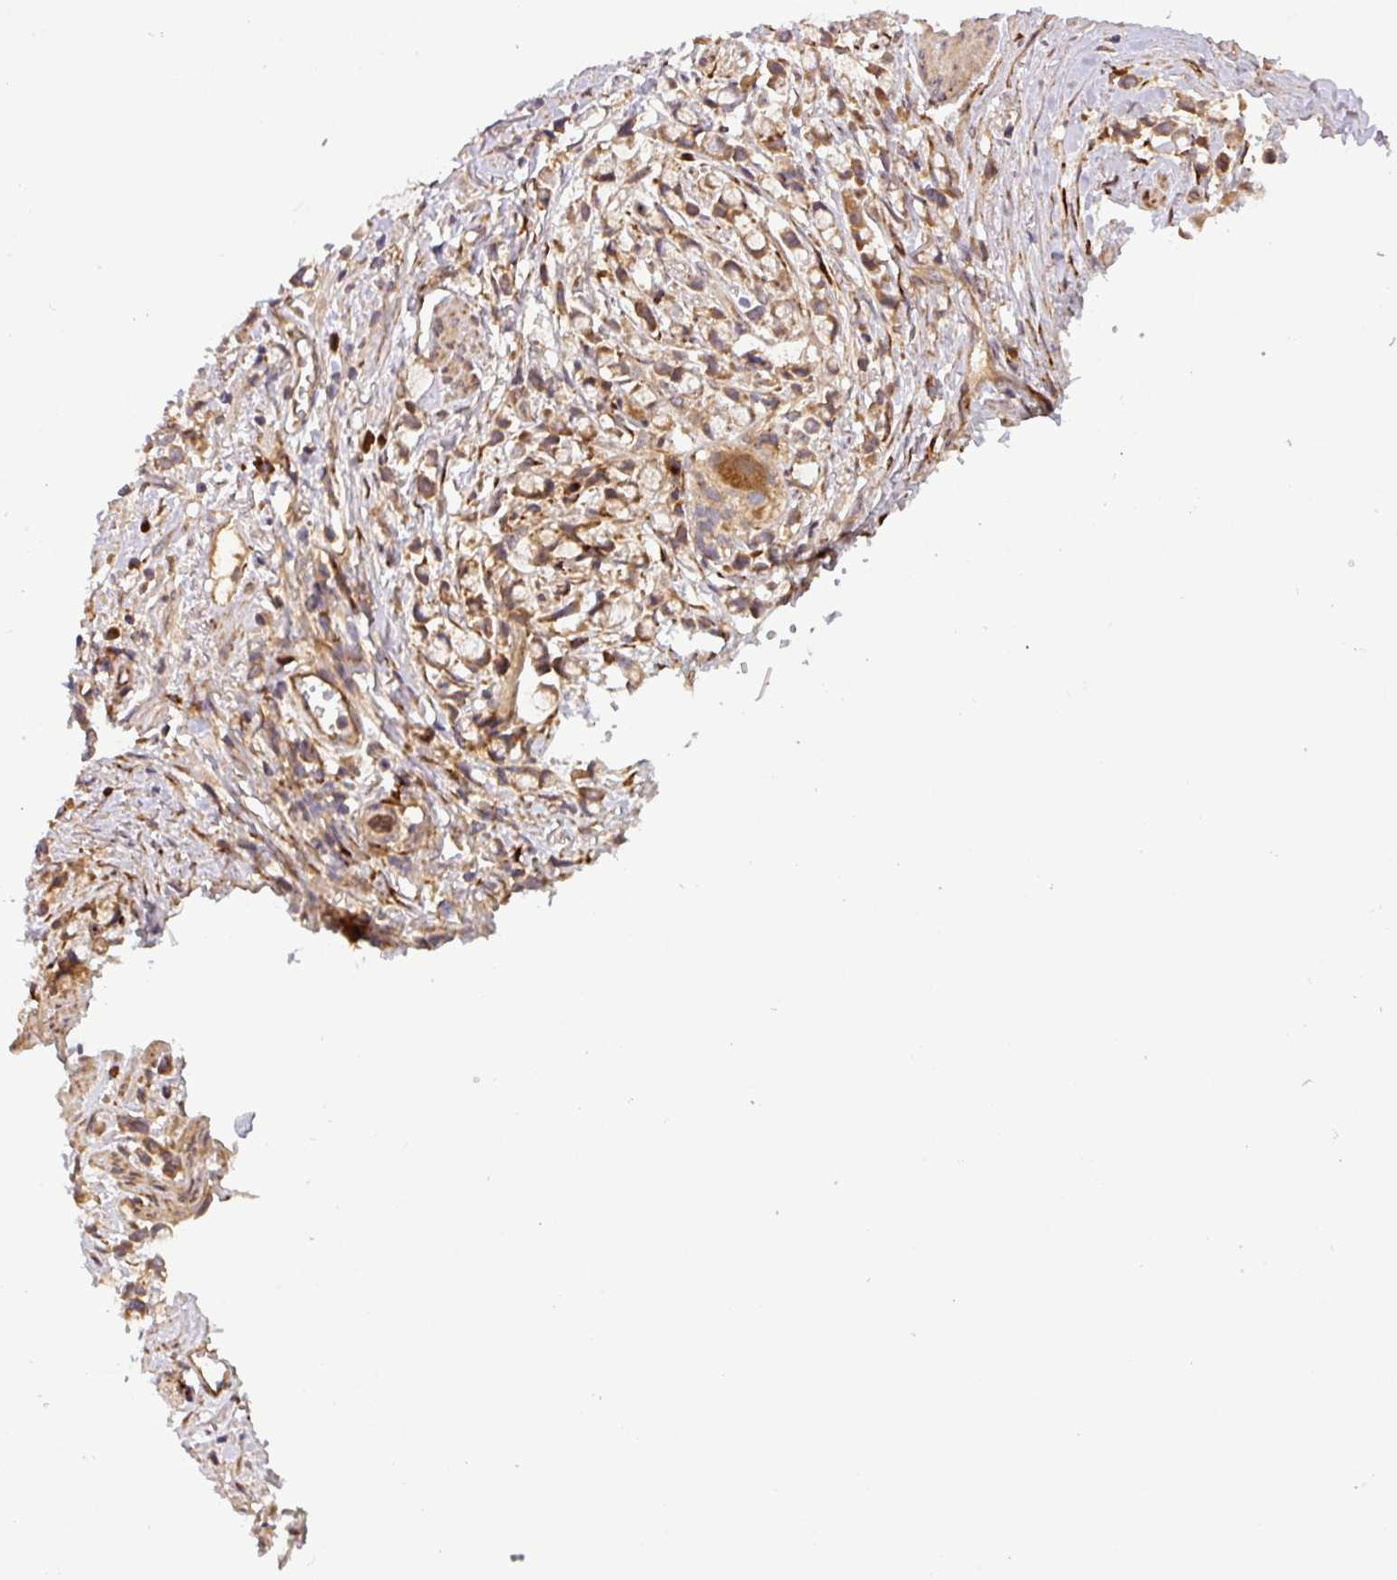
{"staining": {"intensity": "moderate", "quantity": ">75%", "location": "cytoplasmic/membranous"}, "tissue": "stomach cancer", "cell_type": "Tumor cells", "image_type": "cancer", "snomed": [{"axis": "morphology", "description": "Adenocarcinoma, NOS"}, {"axis": "topography", "description": "Stomach"}], "caption": "Stomach cancer (adenocarcinoma) stained with a protein marker displays moderate staining in tumor cells.", "gene": "ART1", "patient": {"sex": "female", "age": 81}}